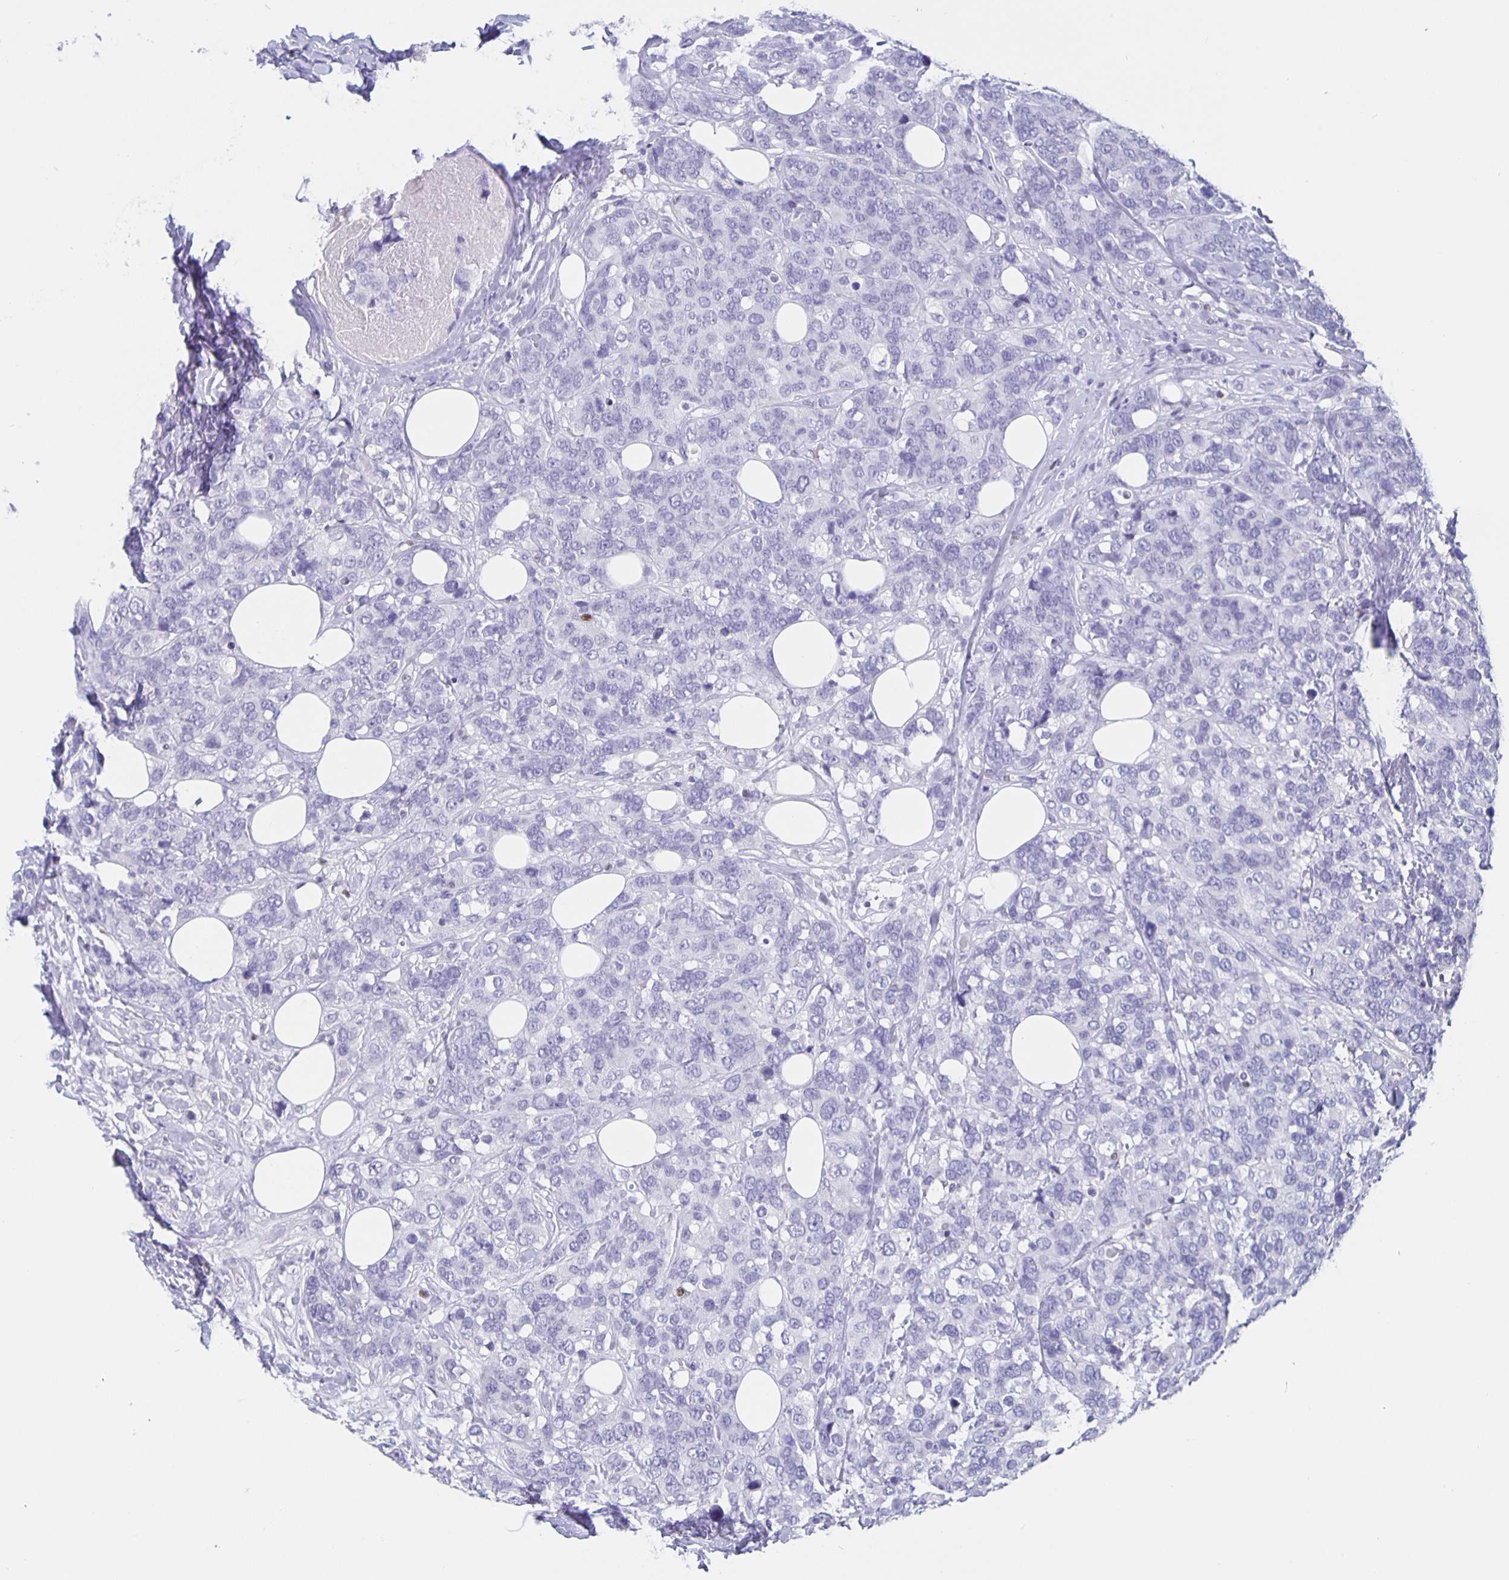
{"staining": {"intensity": "negative", "quantity": "none", "location": "none"}, "tissue": "breast cancer", "cell_type": "Tumor cells", "image_type": "cancer", "snomed": [{"axis": "morphology", "description": "Lobular carcinoma"}, {"axis": "topography", "description": "Breast"}], "caption": "IHC of breast lobular carcinoma displays no staining in tumor cells.", "gene": "SATB2", "patient": {"sex": "female", "age": 59}}